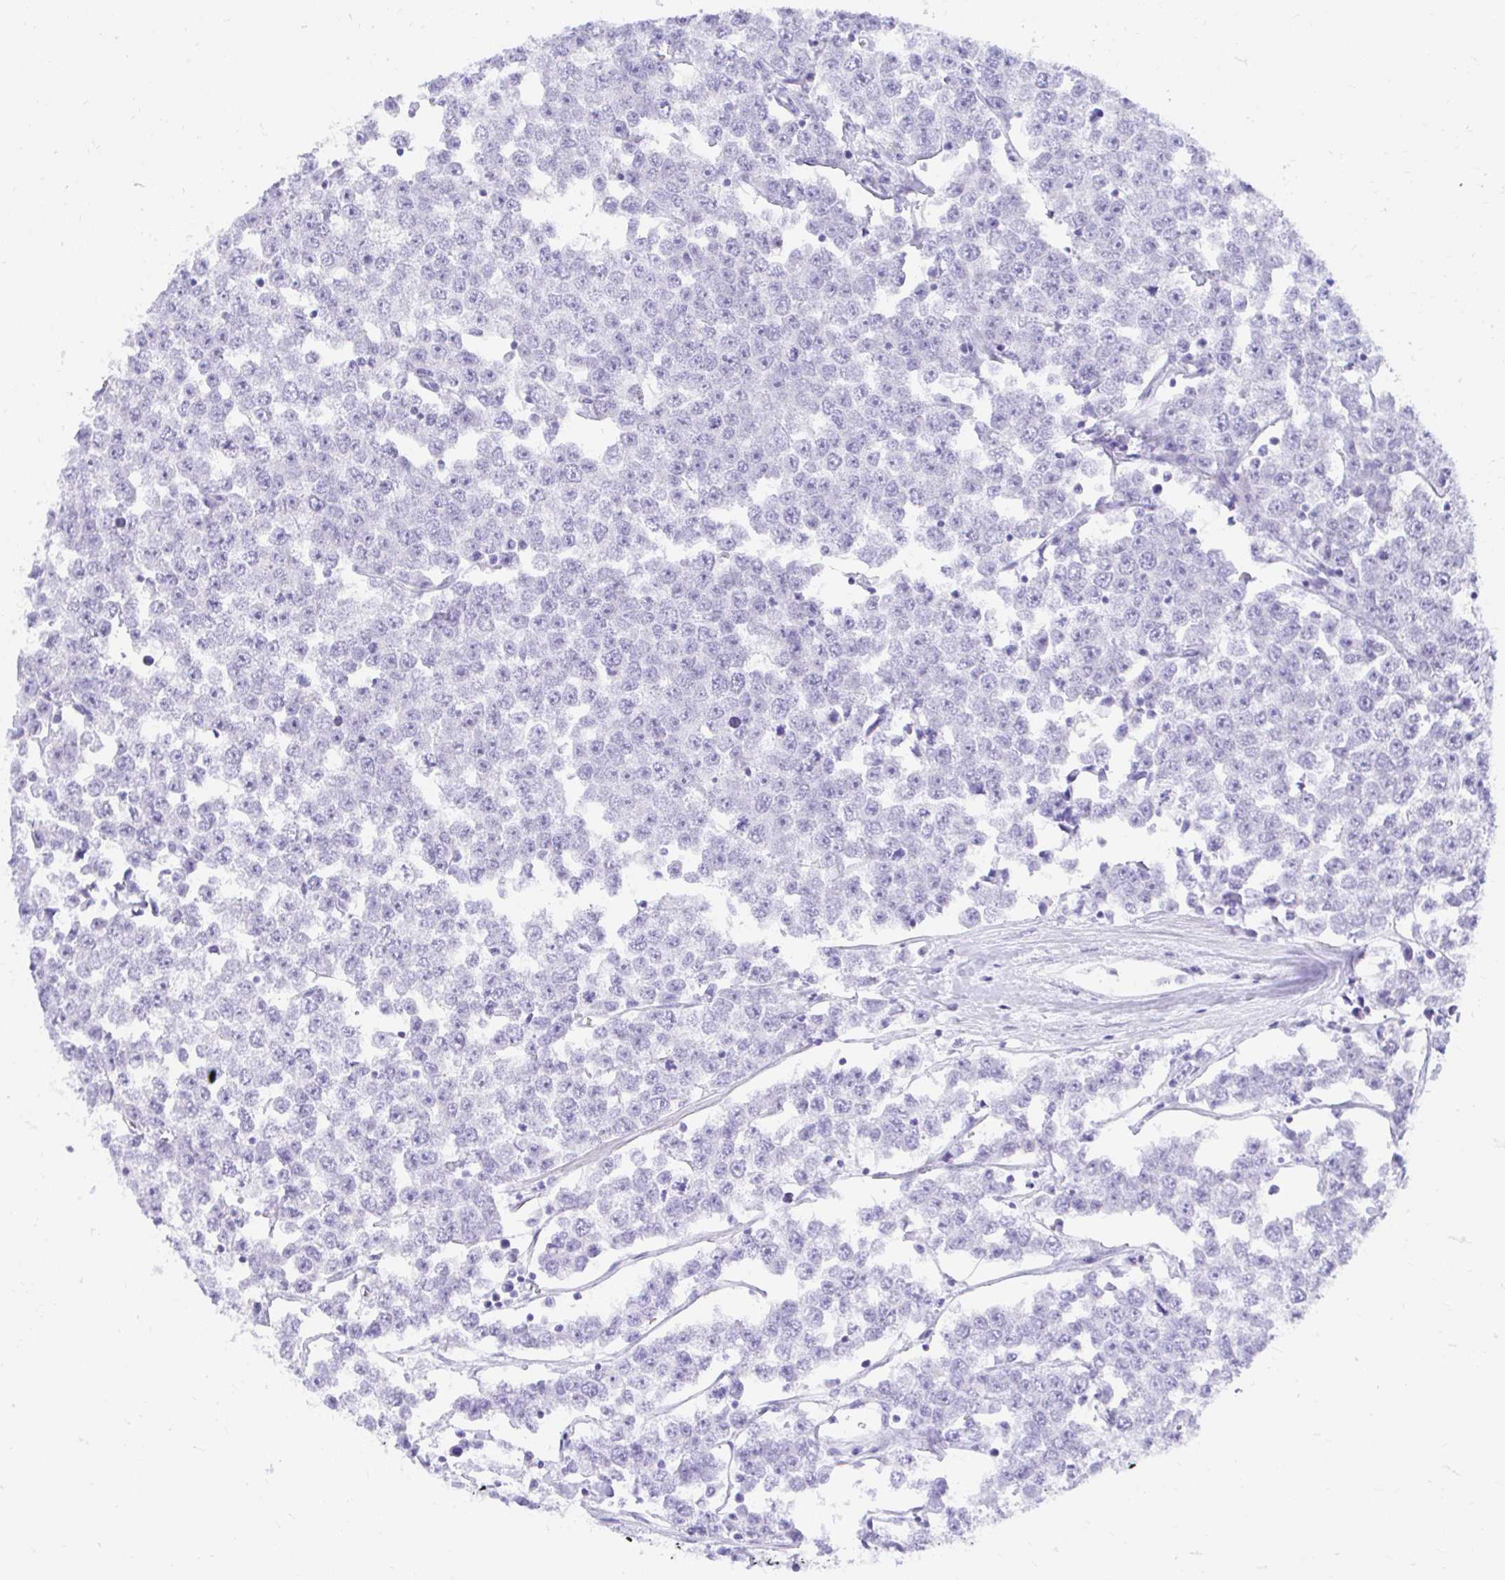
{"staining": {"intensity": "negative", "quantity": "none", "location": "none"}, "tissue": "testis cancer", "cell_type": "Tumor cells", "image_type": "cancer", "snomed": [{"axis": "morphology", "description": "Seminoma, NOS"}, {"axis": "morphology", "description": "Carcinoma, Embryonal, NOS"}, {"axis": "topography", "description": "Testis"}], "caption": "Image shows no protein expression in tumor cells of testis cancer tissue.", "gene": "FATE1", "patient": {"sex": "male", "age": 52}}